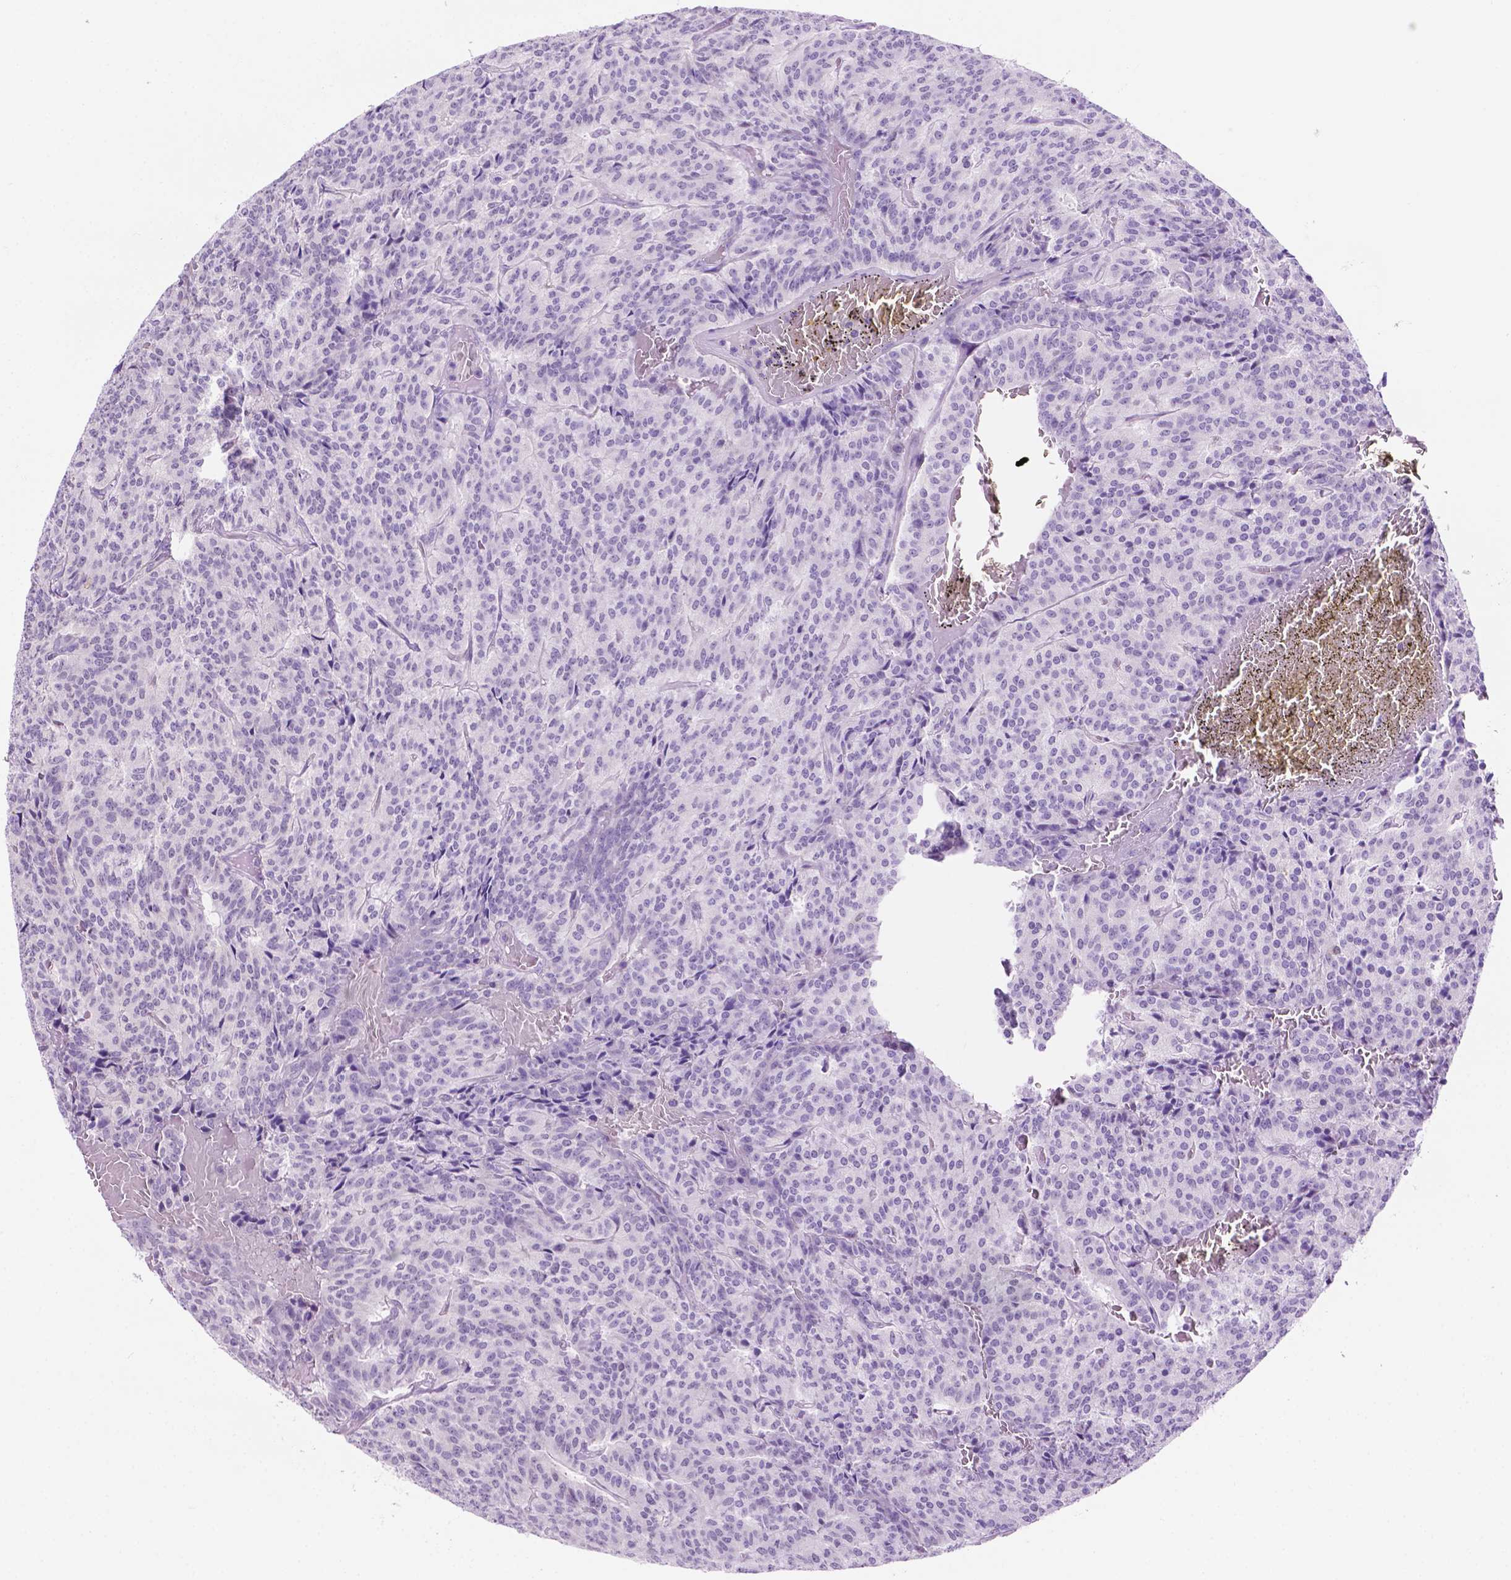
{"staining": {"intensity": "negative", "quantity": "none", "location": "none"}, "tissue": "carcinoid", "cell_type": "Tumor cells", "image_type": "cancer", "snomed": [{"axis": "morphology", "description": "Carcinoid, malignant, NOS"}, {"axis": "topography", "description": "Lung"}], "caption": "Immunohistochemistry of carcinoid (malignant) displays no positivity in tumor cells.", "gene": "ACY3", "patient": {"sex": "male", "age": 70}}